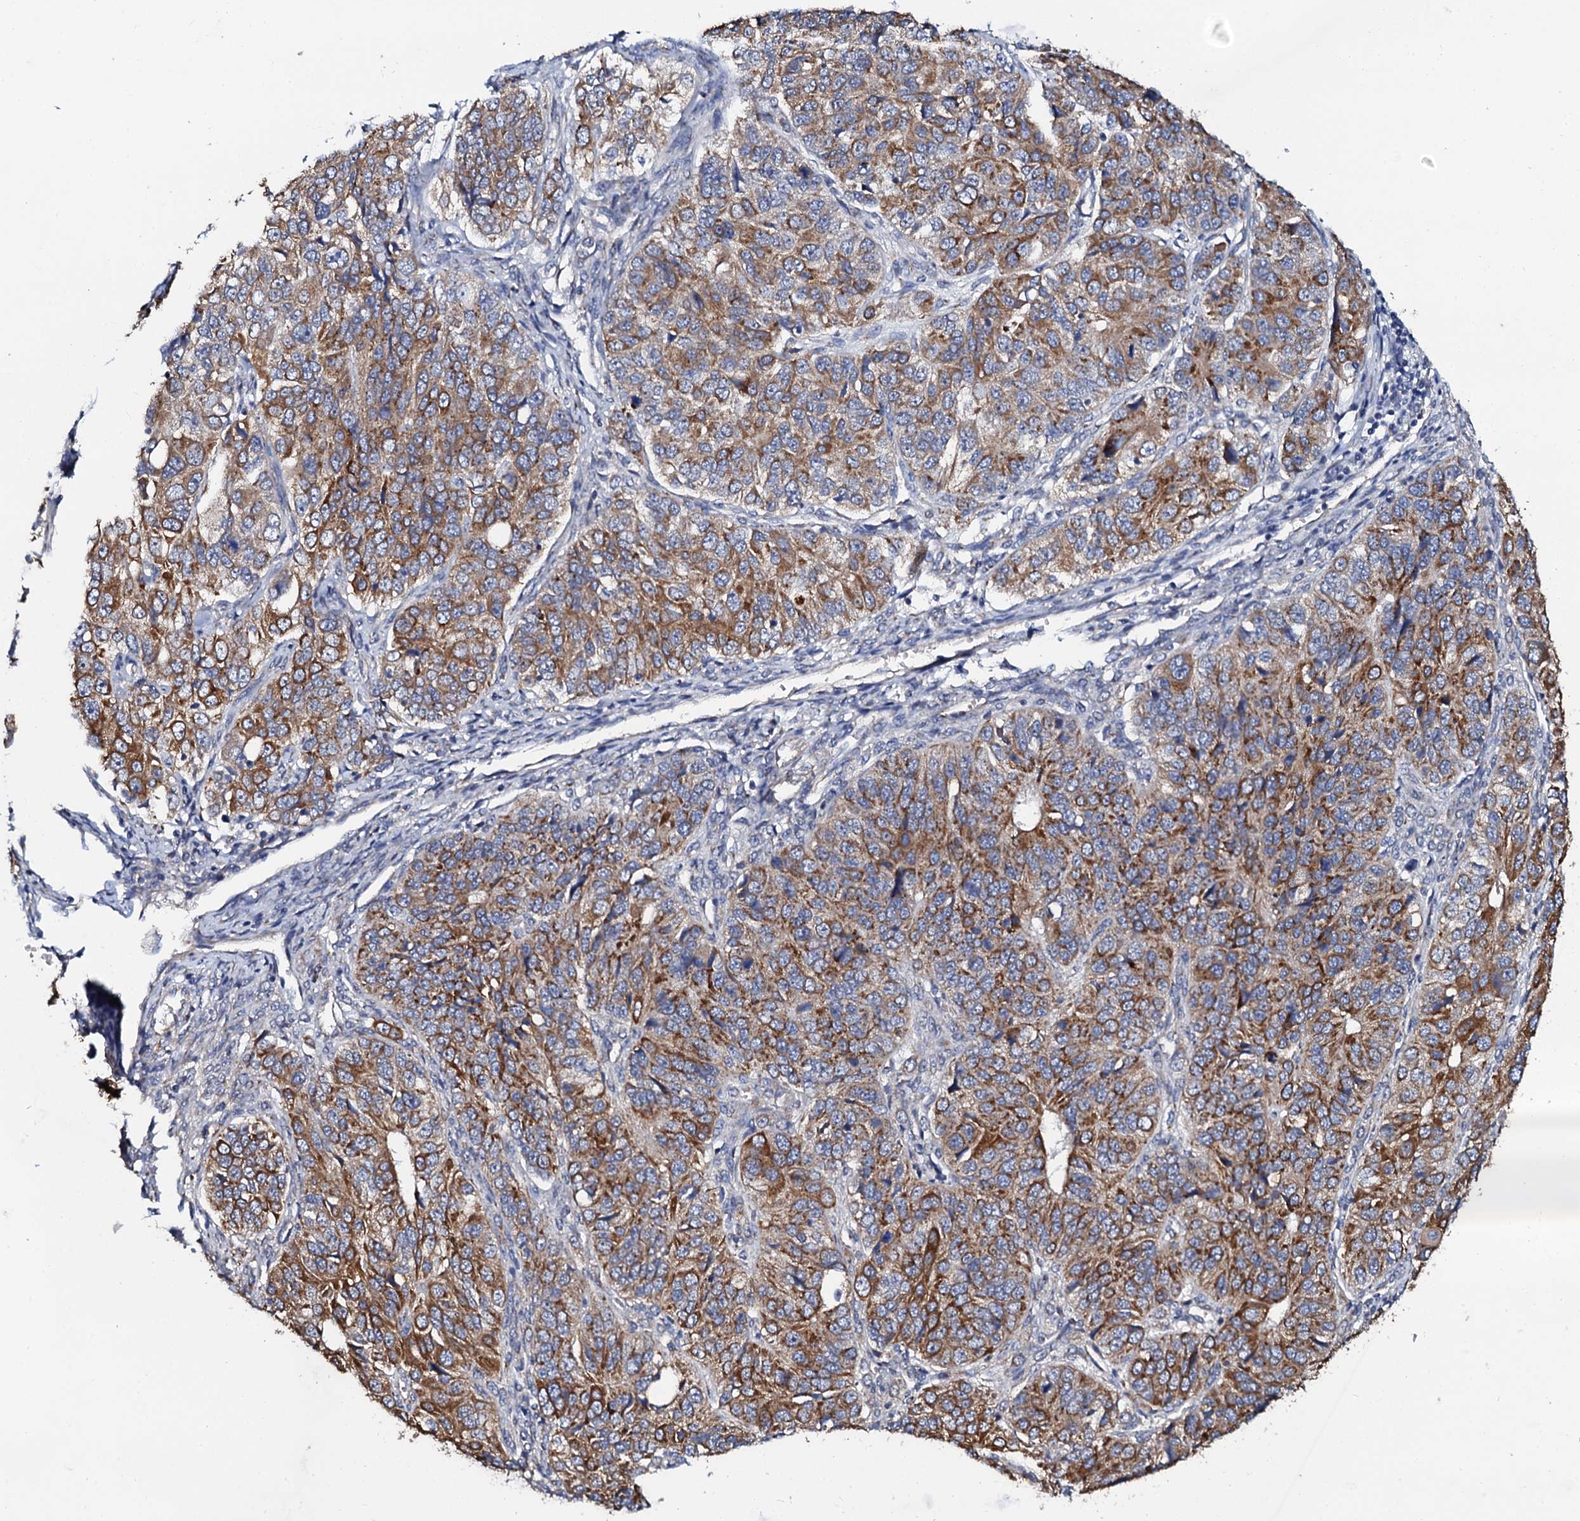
{"staining": {"intensity": "moderate", "quantity": ">75%", "location": "cytoplasmic/membranous"}, "tissue": "ovarian cancer", "cell_type": "Tumor cells", "image_type": "cancer", "snomed": [{"axis": "morphology", "description": "Carcinoma, endometroid"}, {"axis": "topography", "description": "Ovary"}], "caption": "Protein expression analysis of human ovarian endometroid carcinoma reveals moderate cytoplasmic/membranous staining in approximately >75% of tumor cells. Nuclei are stained in blue.", "gene": "GLCE", "patient": {"sex": "female", "age": 51}}